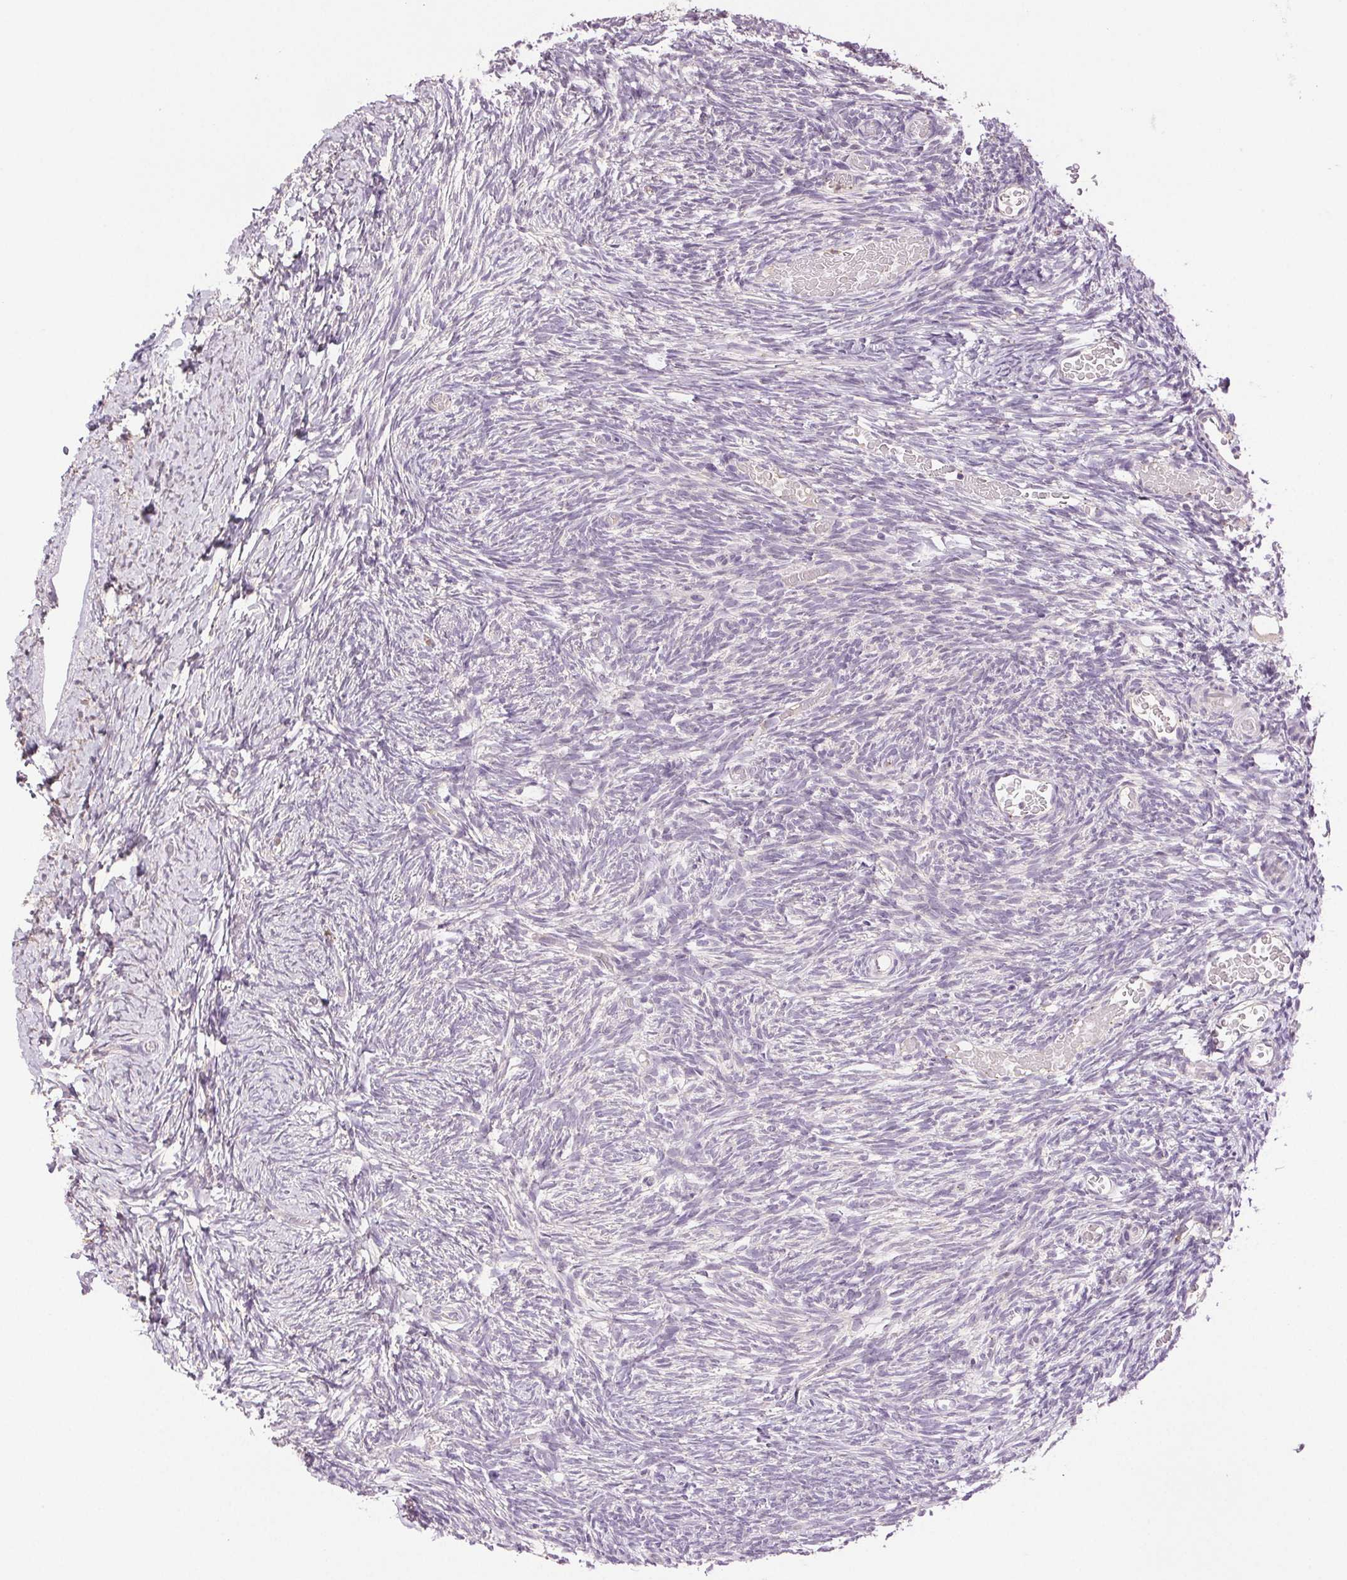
{"staining": {"intensity": "negative", "quantity": "none", "location": "none"}, "tissue": "ovary", "cell_type": "Follicle cells", "image_type": "normal", "snomed": [{"axis": "morphology", "description": "Normal tissue, NOS"}, {"axis": "topography", "description": "Ovary"}], "caption": "This is an IHC micrograph of normal ovary. There is no staining in follicle cells.", "gene": "TMEM253", "patient": {"sex": "female", "age": 39}}